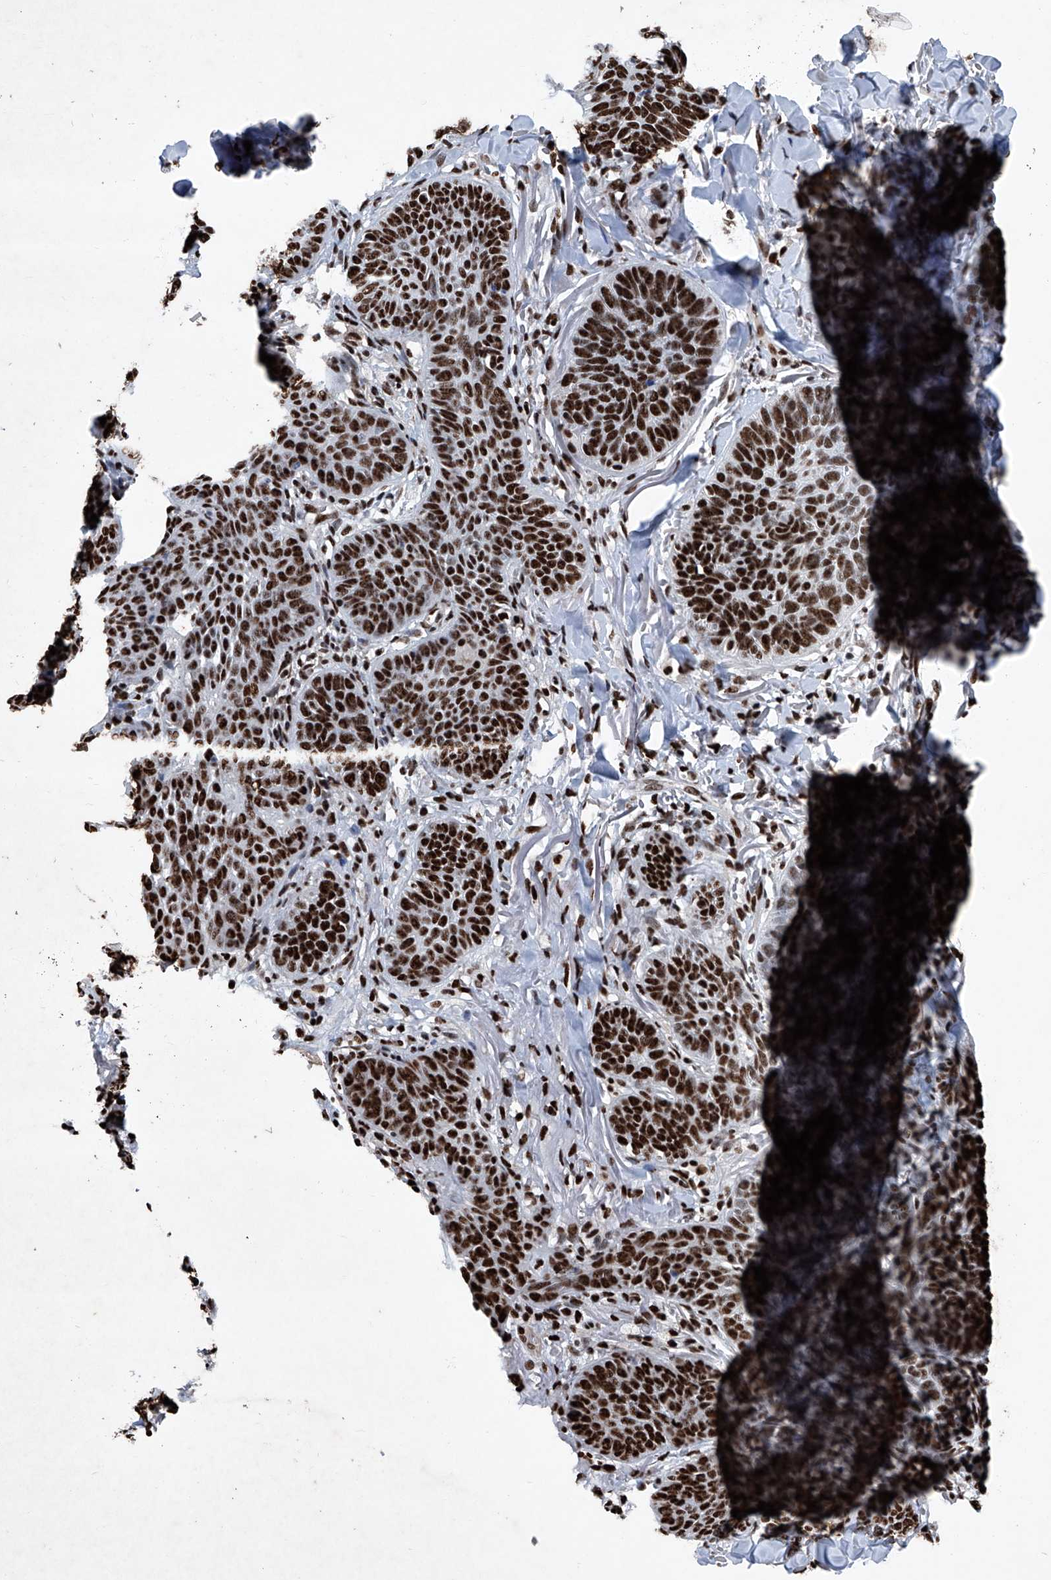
{"staining": {"intensity": "strong", "quantity": ">75%", "location": "nuclear"}, "tissue": "skin cancer", "cell_type": "Tumor cells", "image_type": "cancer", "snomed": [{"axis": "morphology", "description": "Basal cell carcinoma"}, {"axis": "topography", "description": "Skin"}], "caption": "Brown immunohistochemical staining in skin basal cell carcinoma exhibits strong nuclear staining in about >75% of tumor cells.", "gene": "DDX39B", "patient": {"sex": "male", "age": 85}}